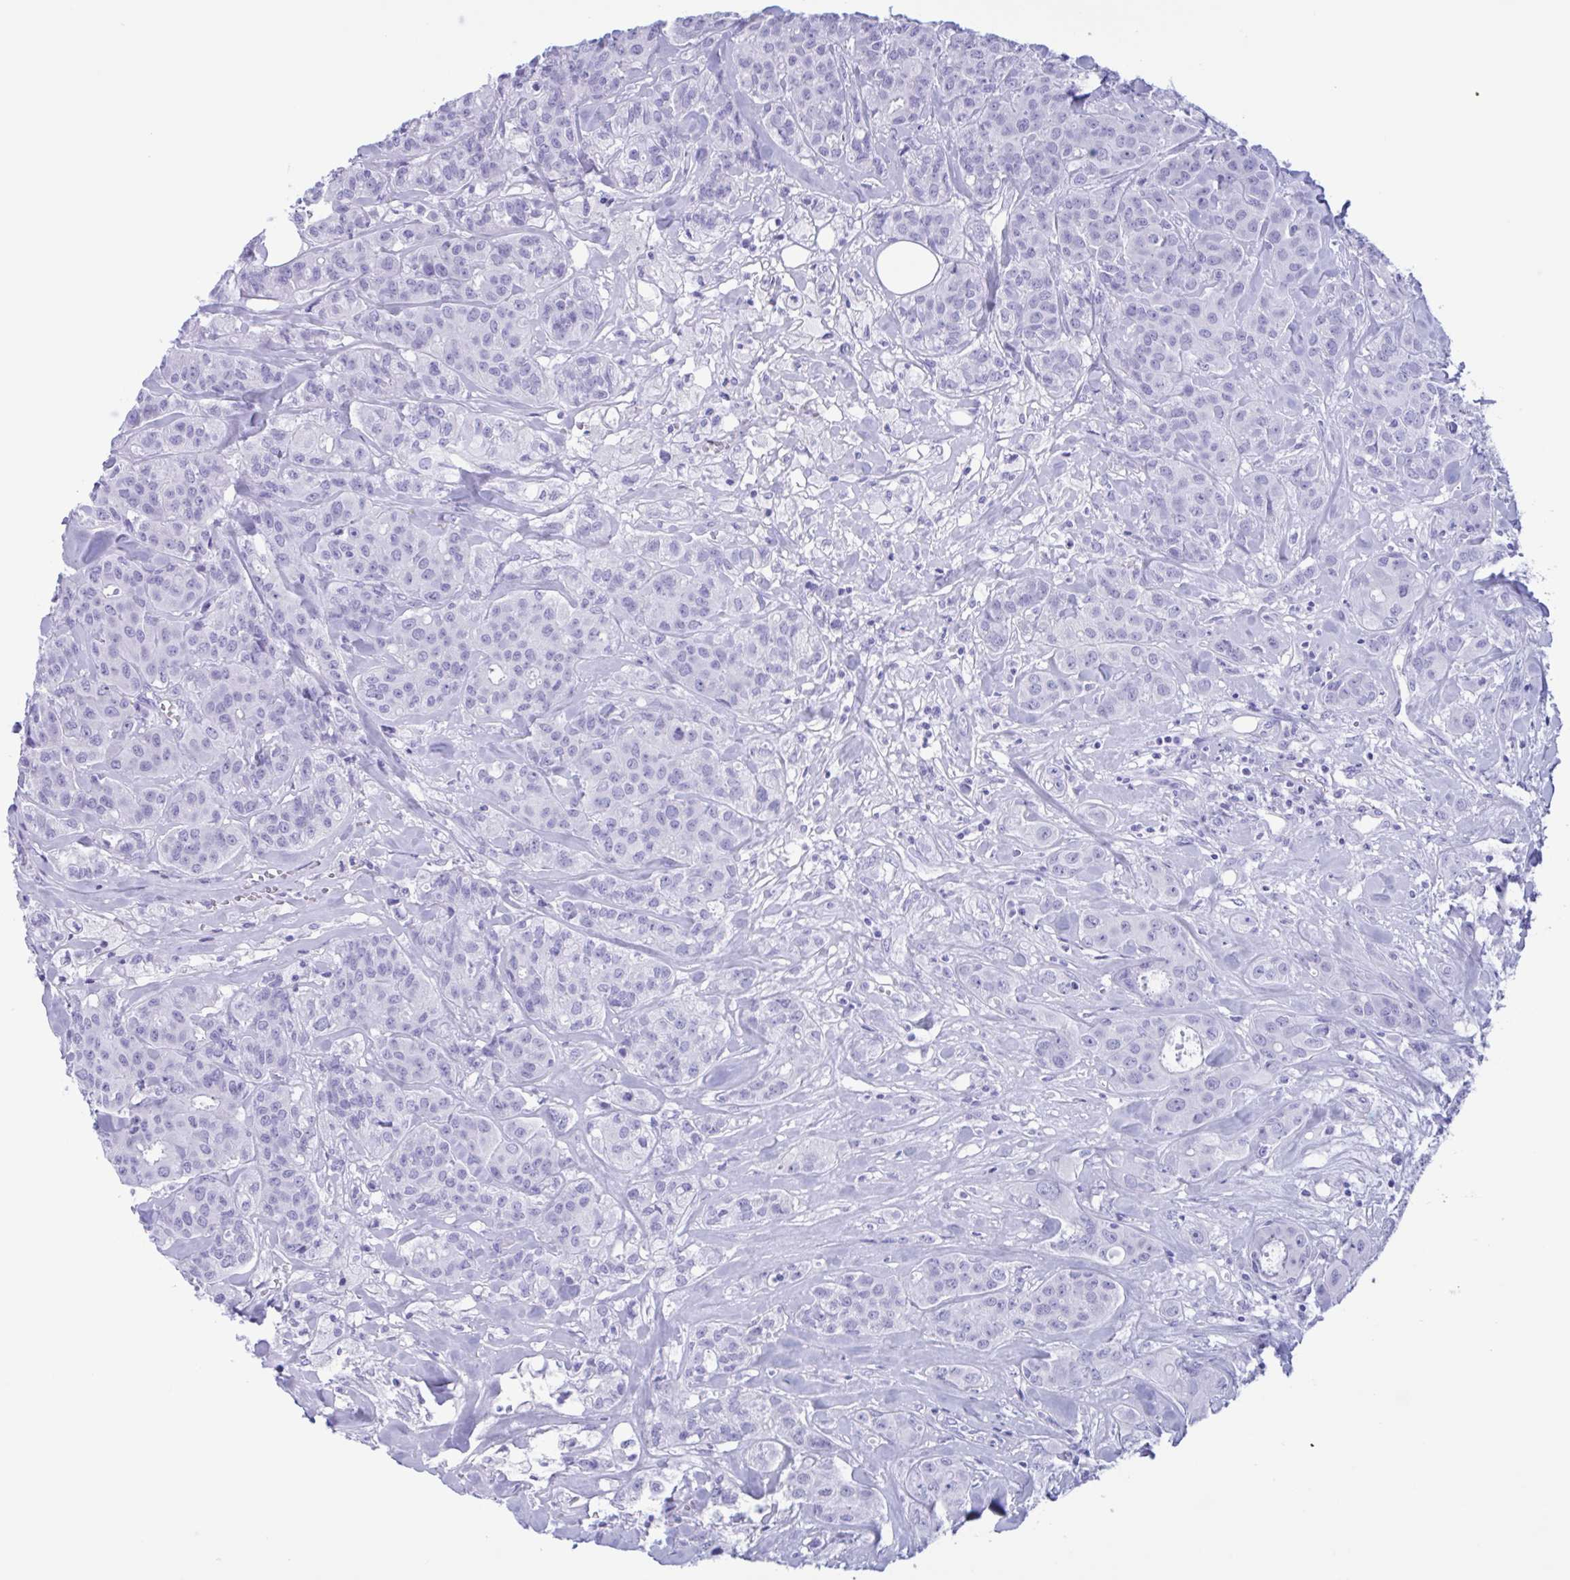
{"staining": {"intensity": "negative", "quantity": "none", "location": "none"}, "tissue": "breast cancer", "cell_type": "Tumor cells", "image_type": "cancer", "snomed": [{"axis": "morphology", "description": "Normal tissue, NOS"}, {"axis": "morphology", "description": "Duct carcinoma"}, {"axis": "topography", "description": "Breast"}], "caption": "Tumor cells show no significant positivity in breast cancer (infiltrating ductal carcinoma).", "gene": "ZNF850", "patient": {"sex": "female", "age": 43}}